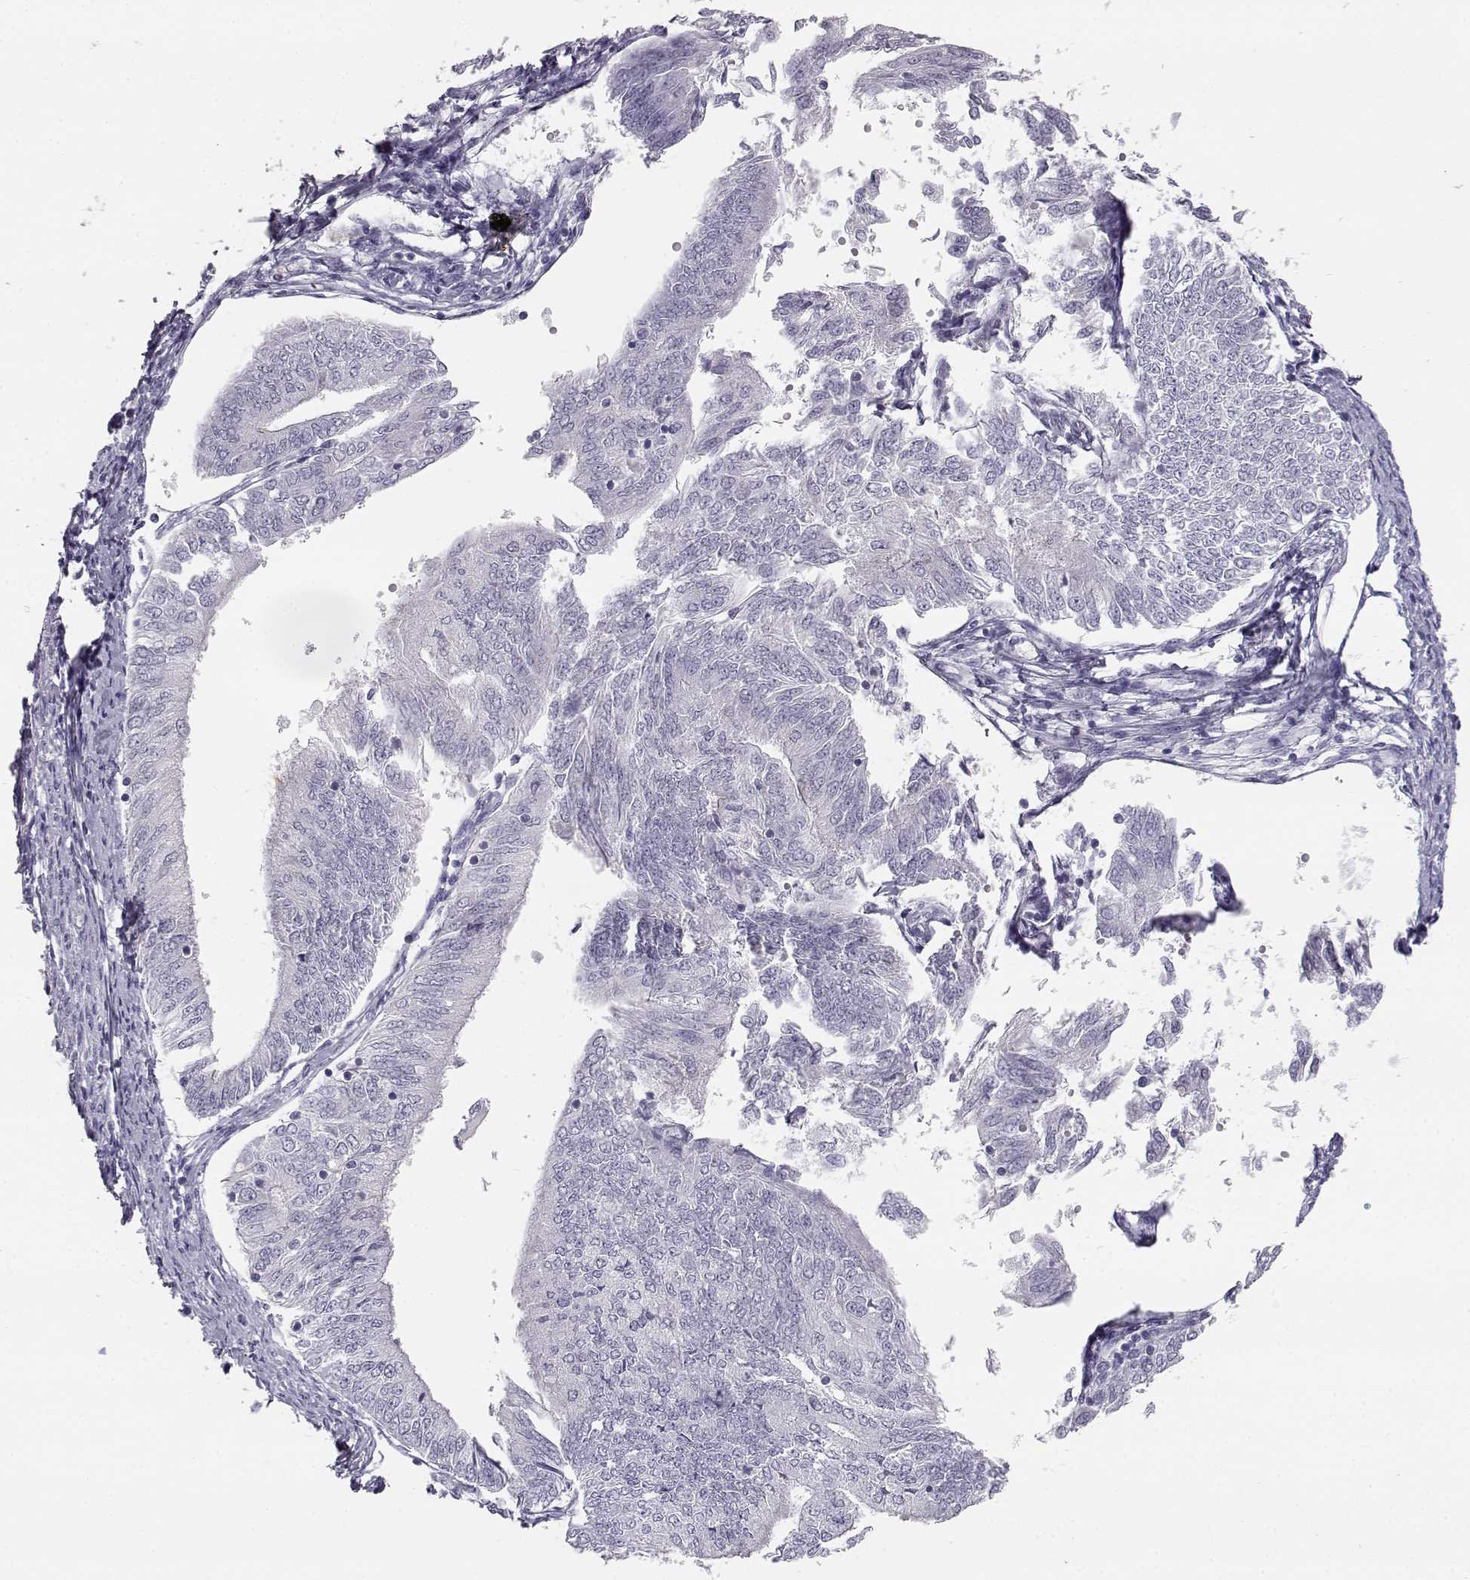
{"staining": {"intensity": "negative", "quantity": "none", "location": "none"}, "tissue": "endometrial cancer", "cell_type": "Tumor cells", "image_type": "cancer", "snomed": [{"axis": "morphology", "description": "Adenocarcinoma, NOS"}, {"axis": "topography", "description": "Endometrium"}], "caption": "Histopathology image shows no significant protein expression in tumor cells of endometrial adenocarcinoma.", "gene": "MYCBPAP", "patient": {"sex": "female", "age": 58}}